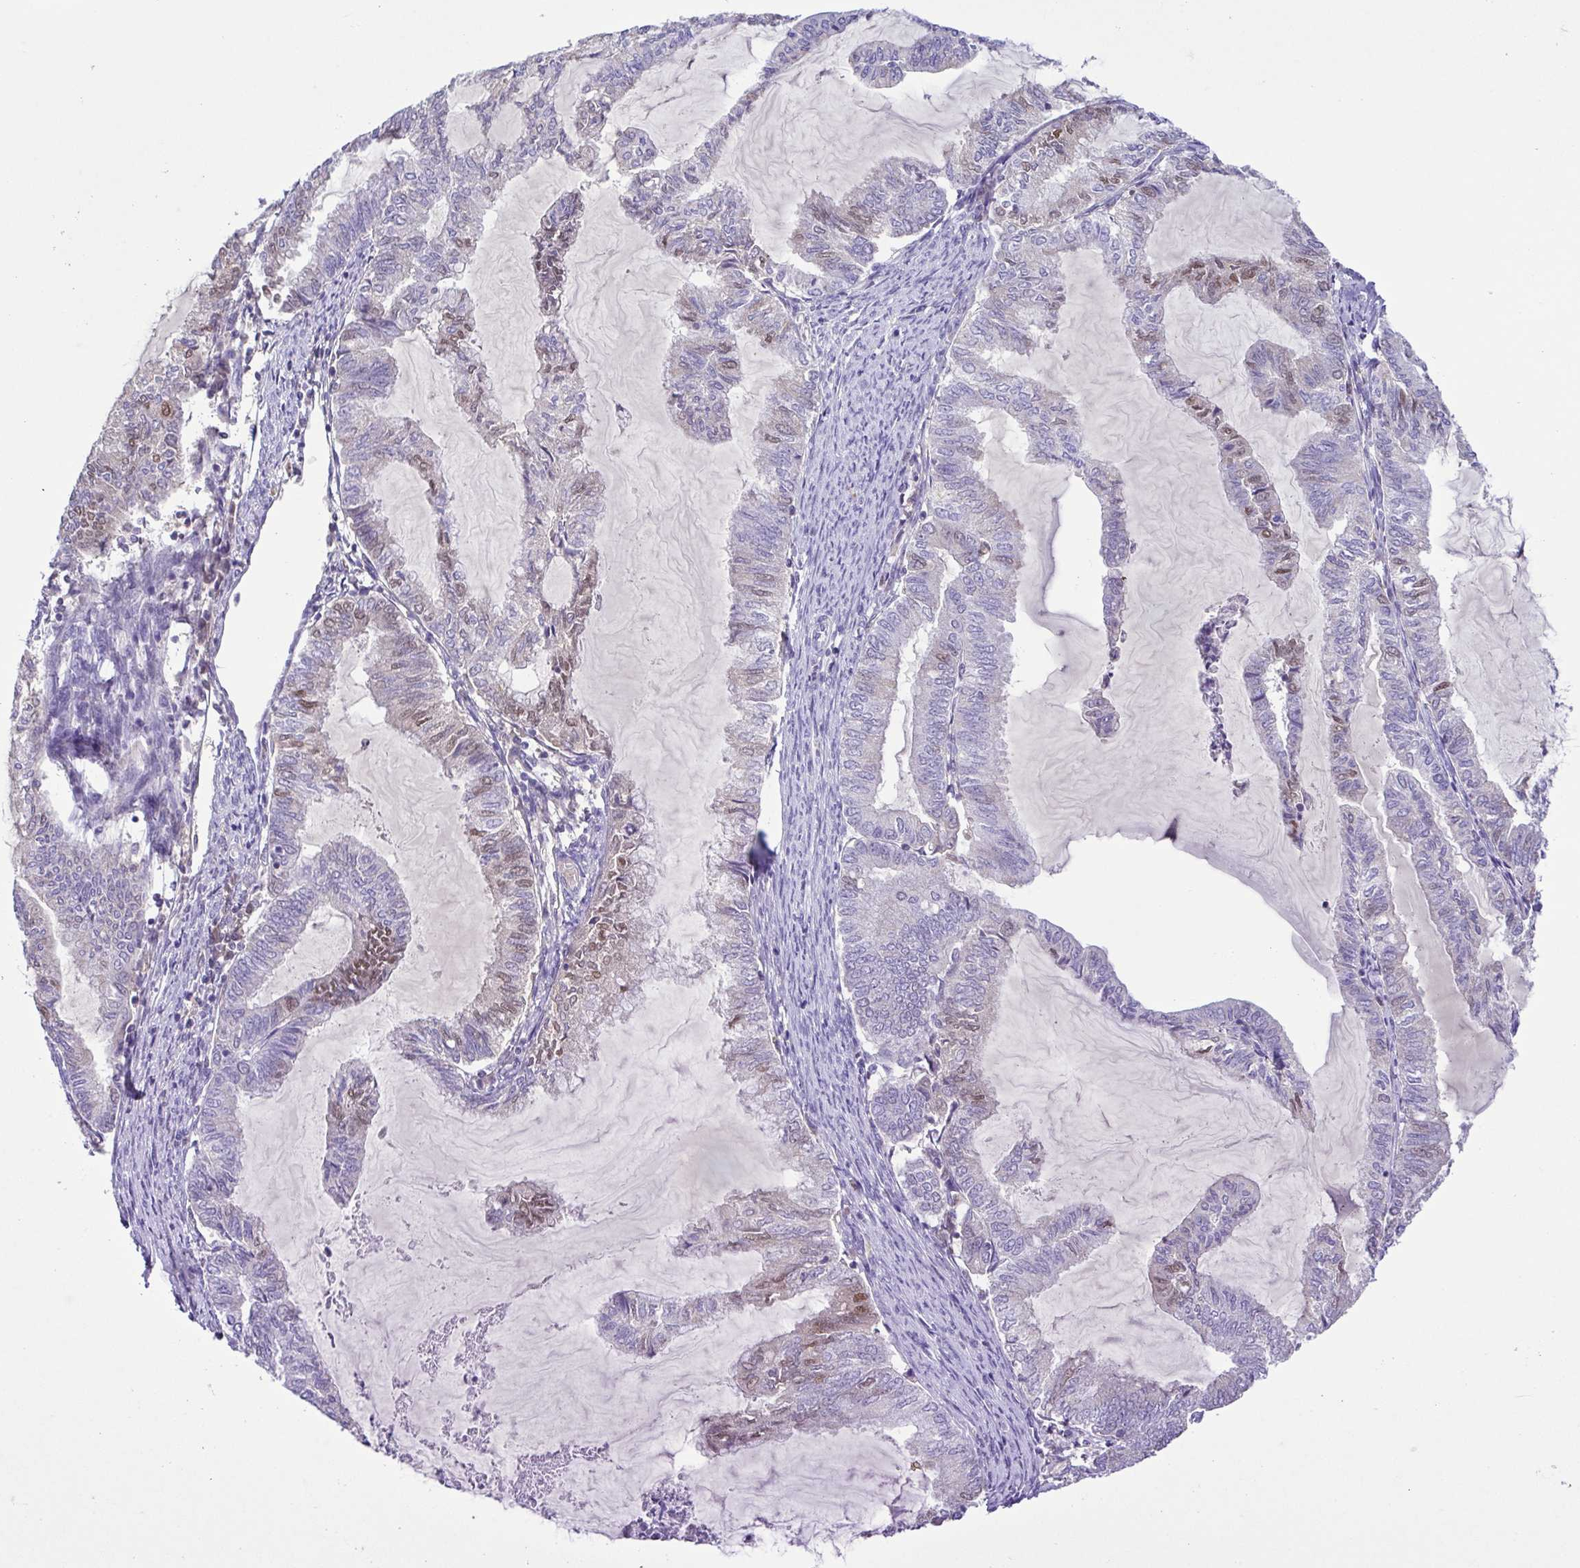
{"staining": {"intensity": "weak", "quantity": "<25%", "location": "nuclear"}, "tissue": "endometrial cancer", "cell_type": "Tumor cells", "image_type": "cancer", "snomed": [{"axis": "morphology", "description": "Adenocarcinoma, NOS"}, {"axis": "topography", "description": "Endometrium"}], "caption": "The immunohistochemistry micrograph has no significant positivity in tumor cells of endometrial adenocarcinoma tissue.", "gene": "IGFL1", "patient": {"sex": "female", "age": 79}}